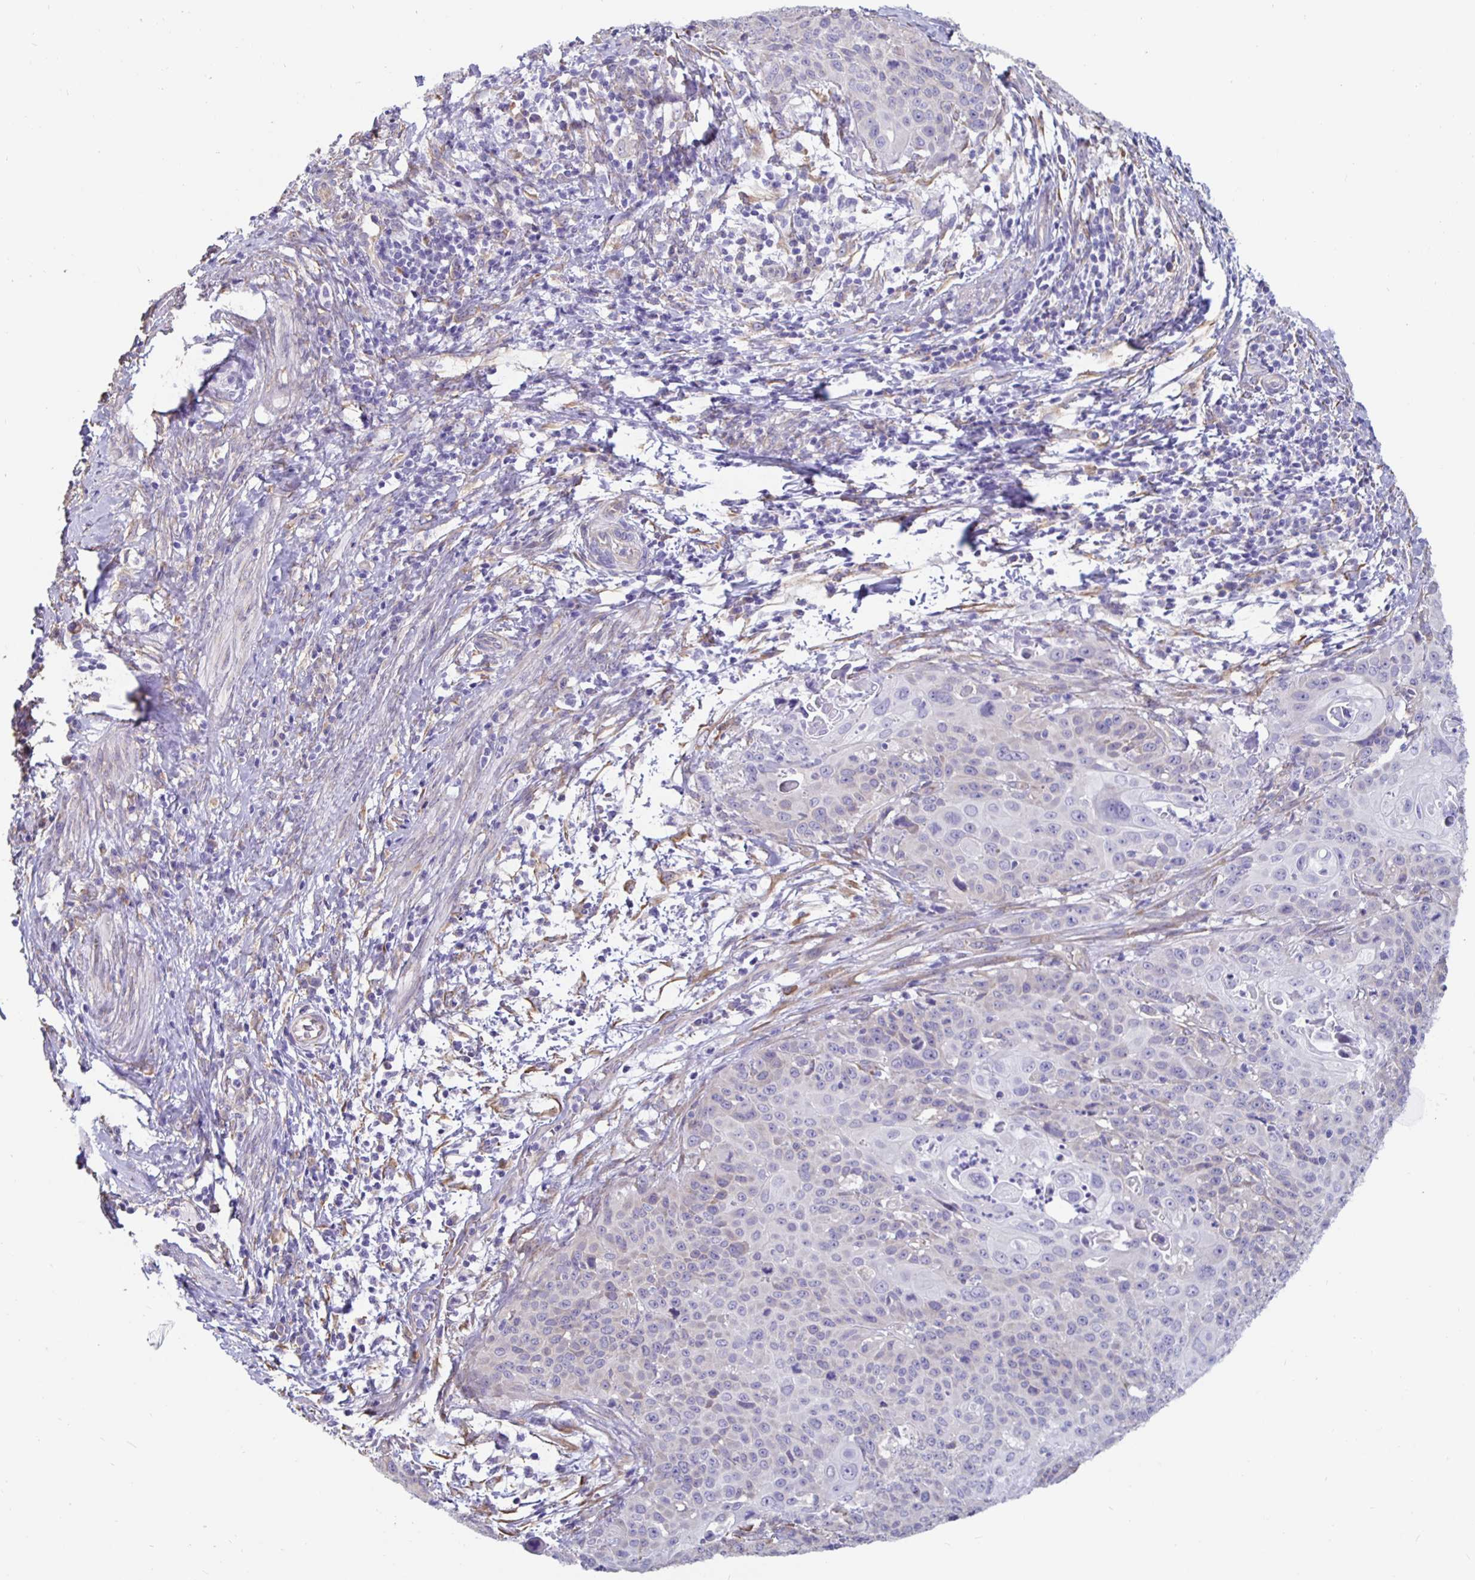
{"staining": {"intensity": "negative", "quantity": "none", "location": "none"}, "tissue": "cervical cancer", "cell_type": "Tumor cells", "image_type": "cancer", "snomed": [{"axis": "morphology", "description": "Squamous cell carcinoma, NOS"}, {"axis": "topography", "description": "Cervix"}], "caption": "There is no significant expression in tumor cells of cervical cancer (squamous cell carcinoma). Brightfield microscopy of IHC stained with DAB (3,3'-diaminobenzidine) (brown) and hematoxylin (blue), captured at high magnification.", "gene": "DNAI2", "patient": {"sex": "female", "age": 65}}